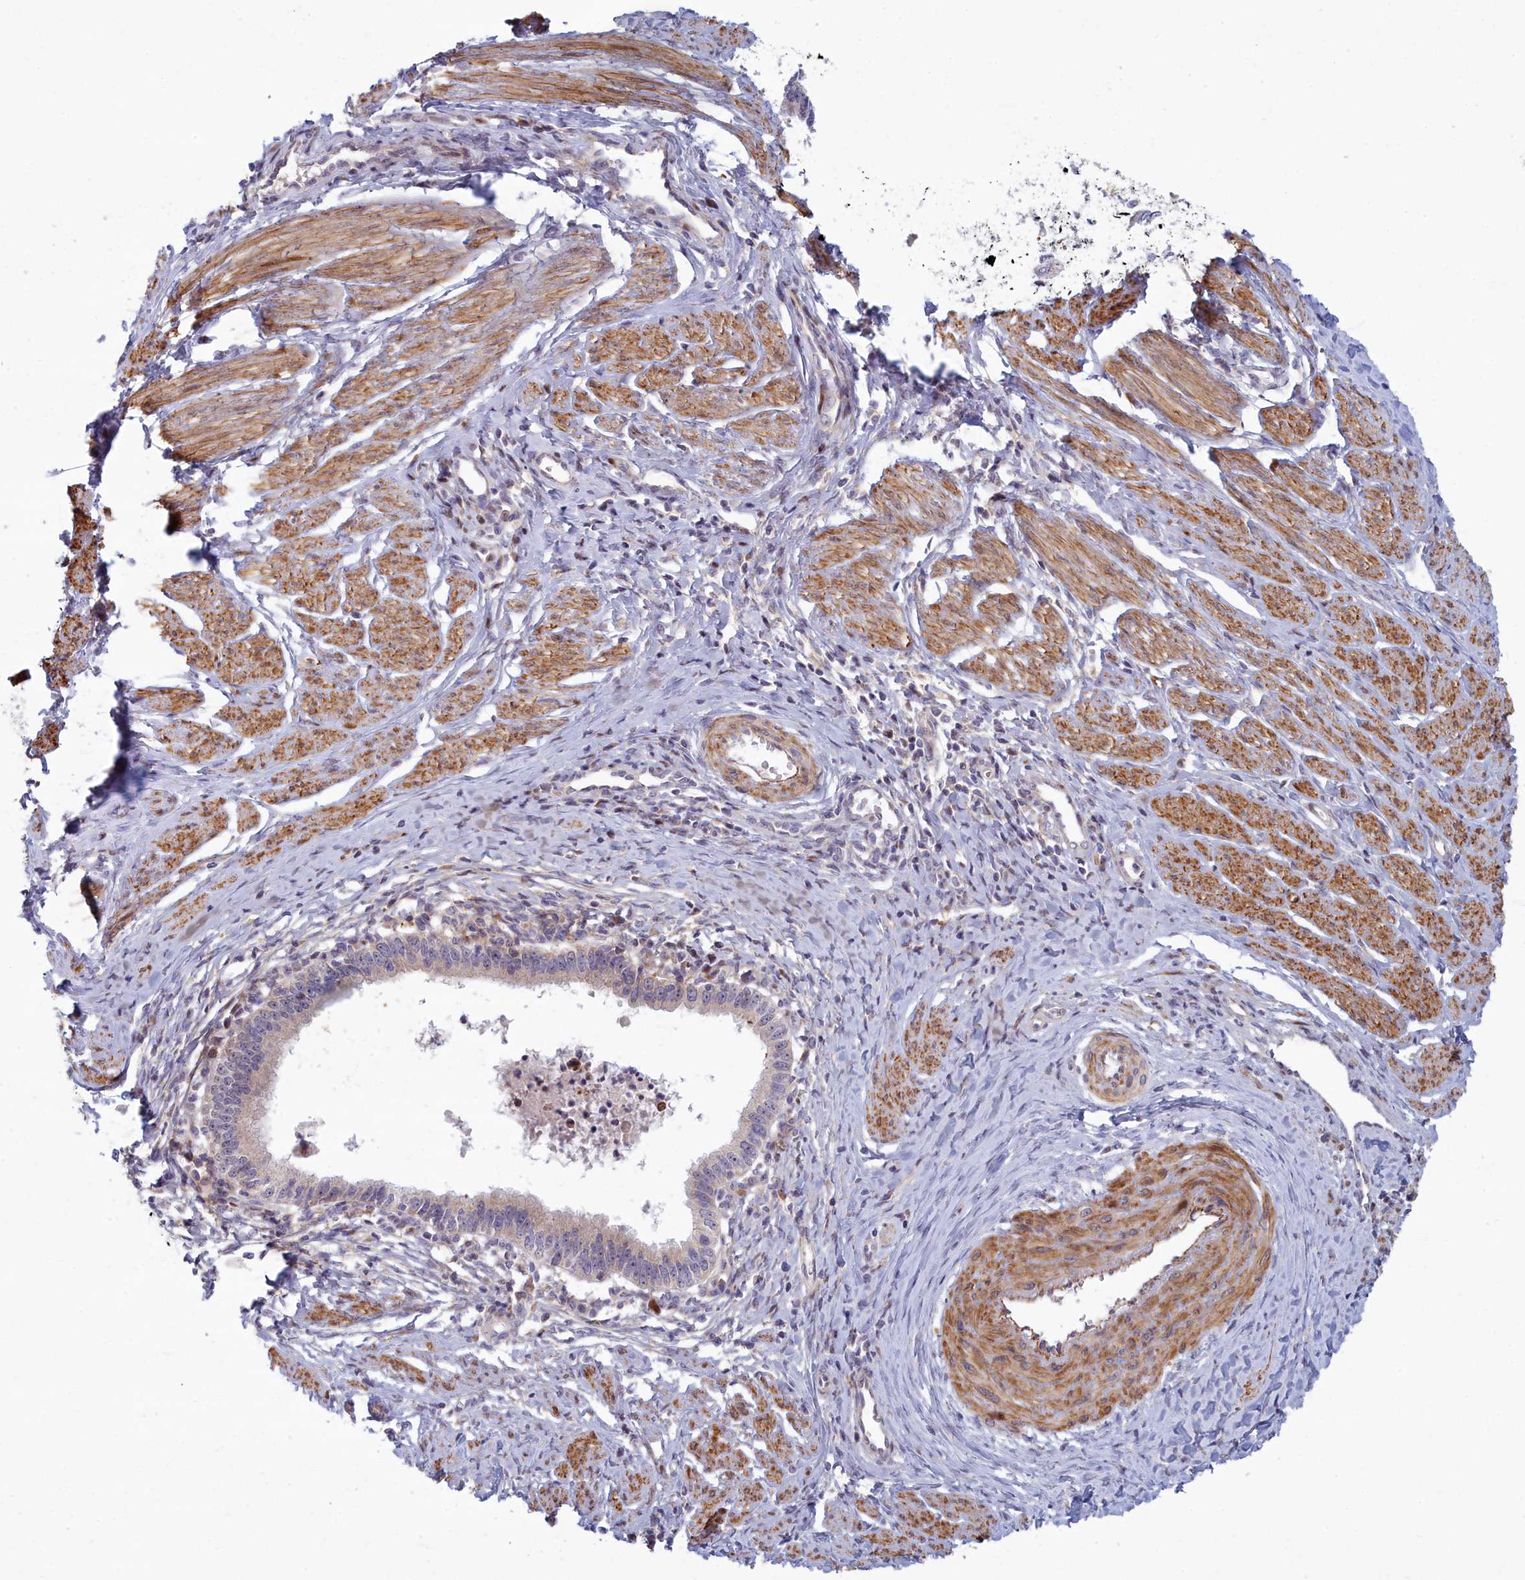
{"staining": {"intensity": "negative", "quantity": "none", "location": "none"}, "tissue": "cervical cancer", "cell_type": "Tumor cells", "image_type": "cancer", "snomed": [{"axis": "morphology", "description": "Adenocarcinoma, NOS"}, {"axis": "topography", "description": "Cervix"}], "caption": "DAB immunohistochemical staining of cervical adenocarcinoma demonstrates no significant positivity in tumor cells.", "gene": "C15orf40", "patient": {"sex": "female", "age": 36}}